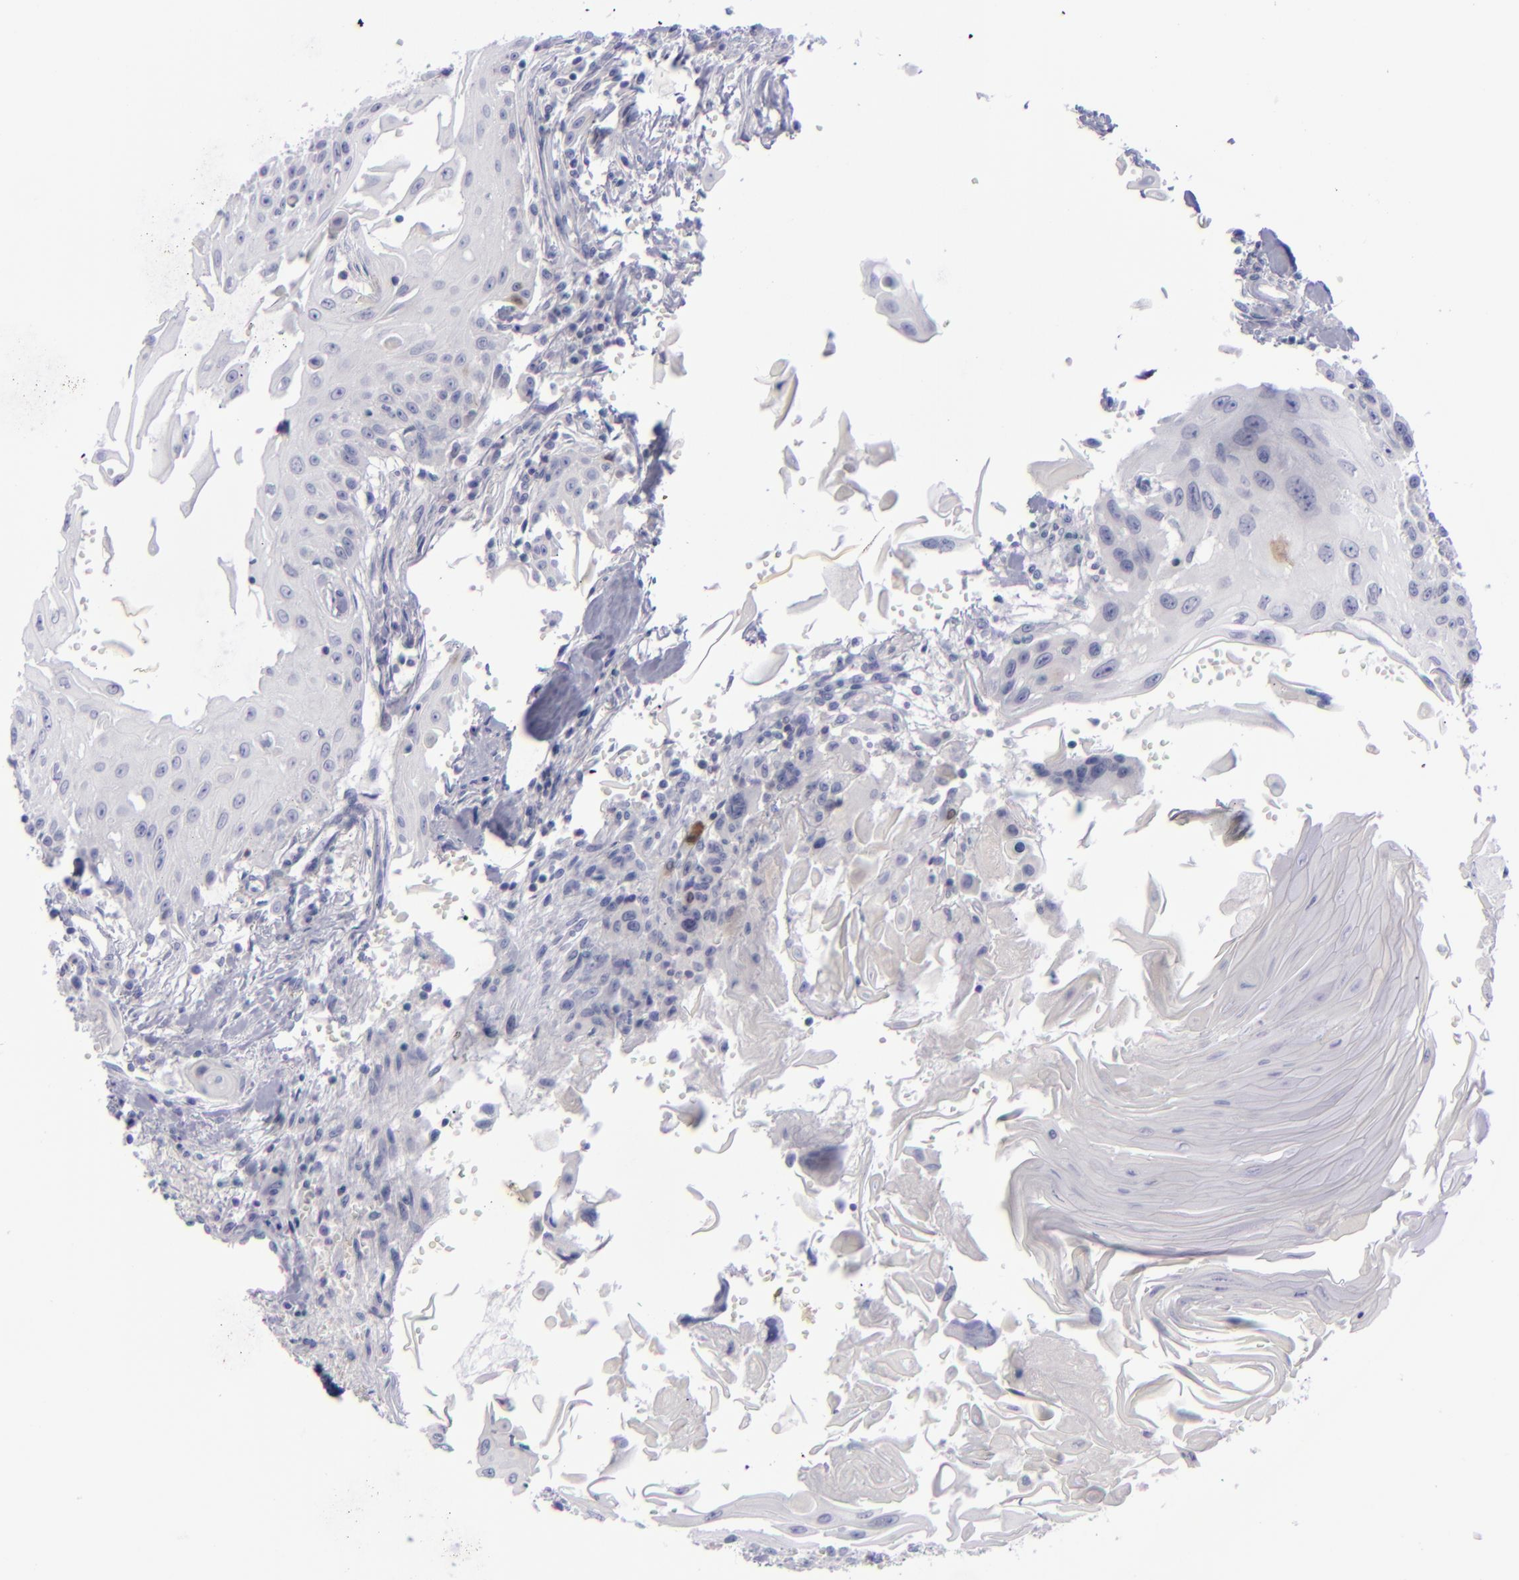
{"staining": {"intensity": "moderate", "quantity": "<25%", "location": "cytoplasmic/membranous,nuclear"}, "tissue": "head and neck cancer", "cell_type": "Tumor cells", "image_type": "cancer", "snomed": [{"axis": "morphology", "description": "Squamous cell carcinoma, NOS"}, {"axis": "morphology", "description": "Squamous cell carcinoma, metastatic, NOS"}, {"axis": "topography", "description": "Lymph node"}, {"axis": "topography", "description": "Salivary gland"}, {"axis": "topography", "description": "Head-Neck"}], "caption": "Protein expression analysis of human metastatic squamous cell carcinoma (head and neck) reveals moderate cytoplasmic/membranous and nuclear expression in approximately <25% of tumor cells.", "gene": "AURKA", "patient": {"sex": "female", "age": 74}}